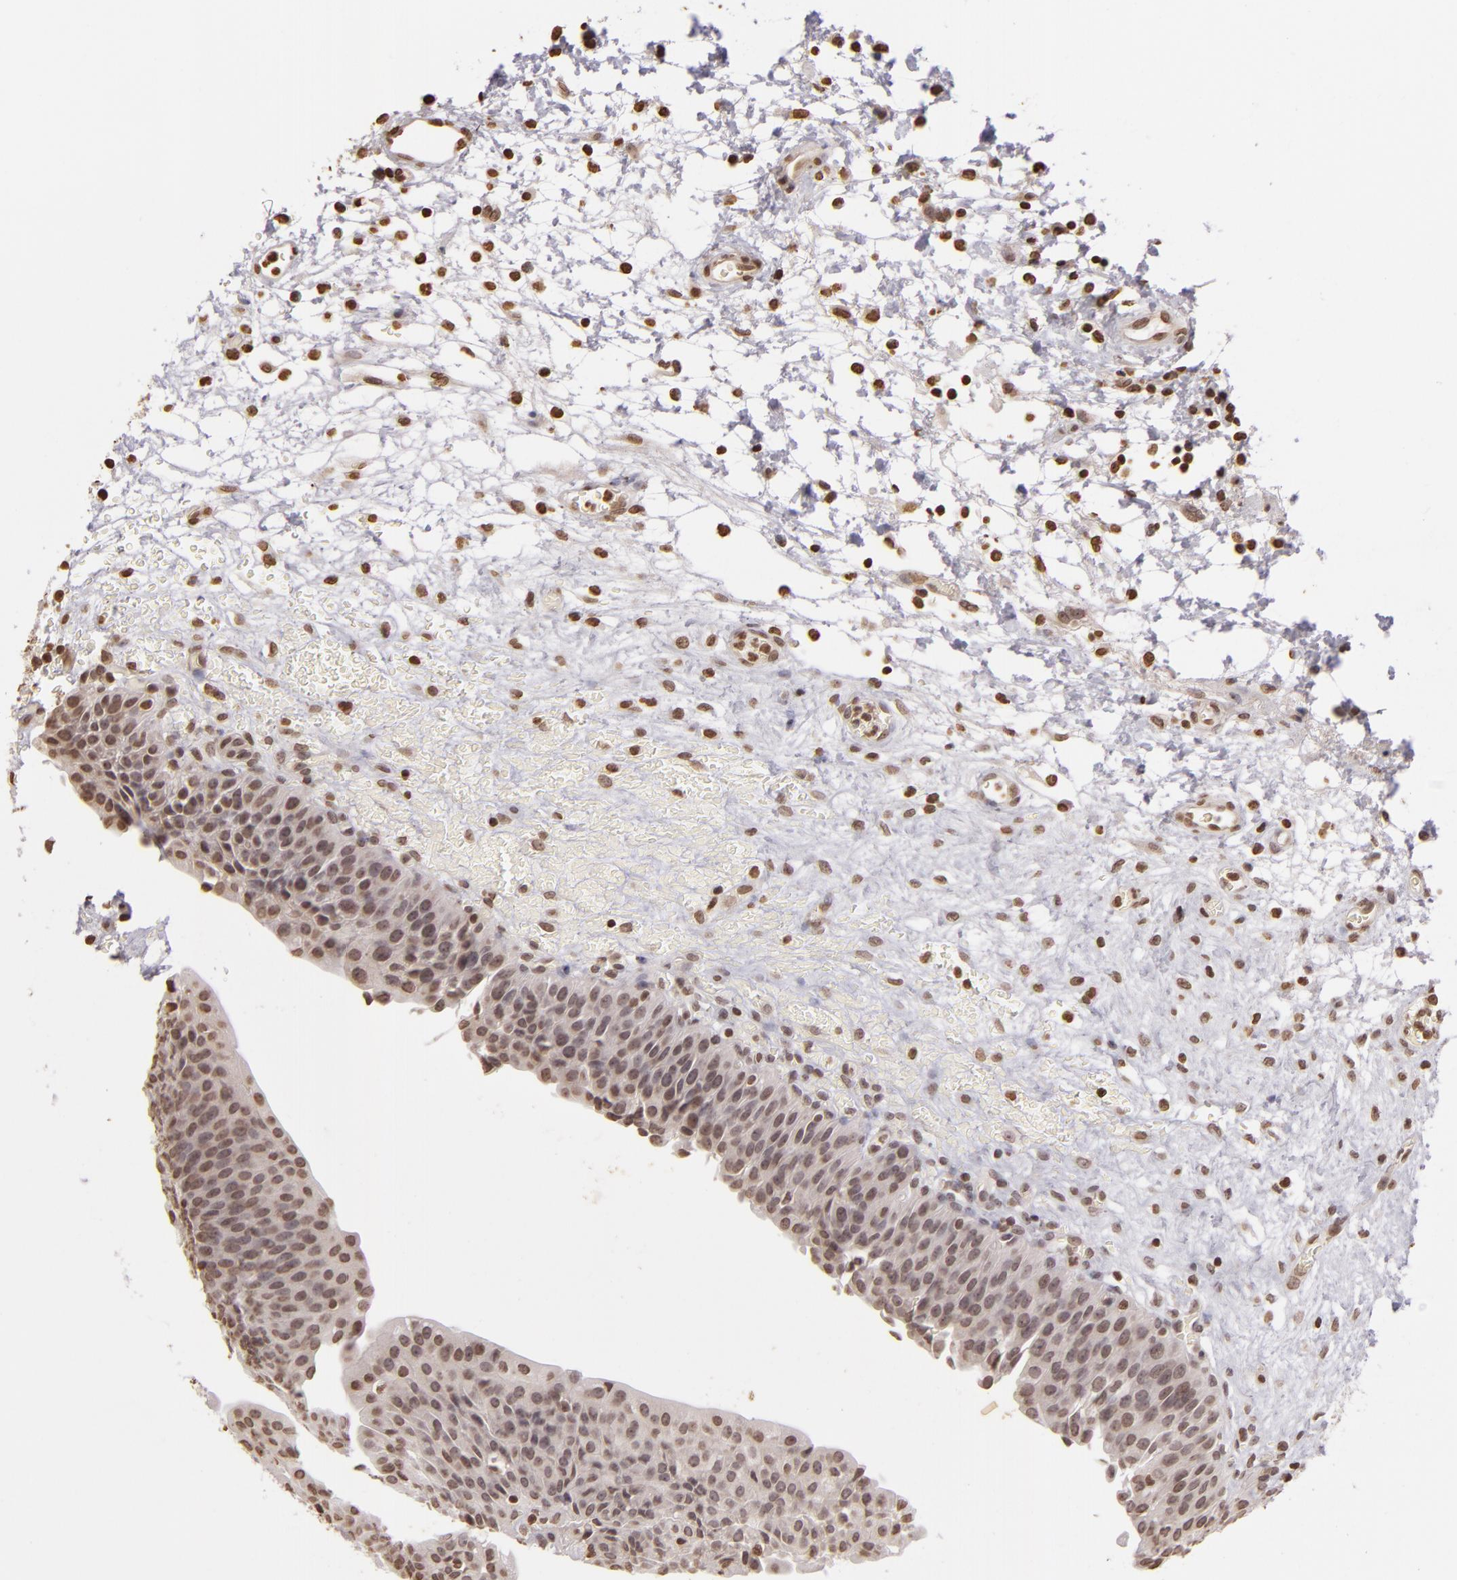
{"staining": {"intensity": "moderate", "quantity": ">75%", "location": "nuclear"}, "tissue": "urinary bladder", "cell_type": "Urothelial cells", "image_type": "normal", "snomed": [{"axis": "morphology", "description": "Normal tissue, NOS"}, {"axis": "topography", "description": "Smooth muscle"}, {"axis": "topography", "description": "Urinary bladder"}], "caption": "High-magnification brightfield microscopy of unremarkable urinary bladder stained with DAB (brown) and counterstained with hematoxylin (blue). urothelial cells exhibit moderate nuclear staining is present in approximately>75% of cells.", "gene": "THRB", "patient": {"sex": "male", "age": 35}}